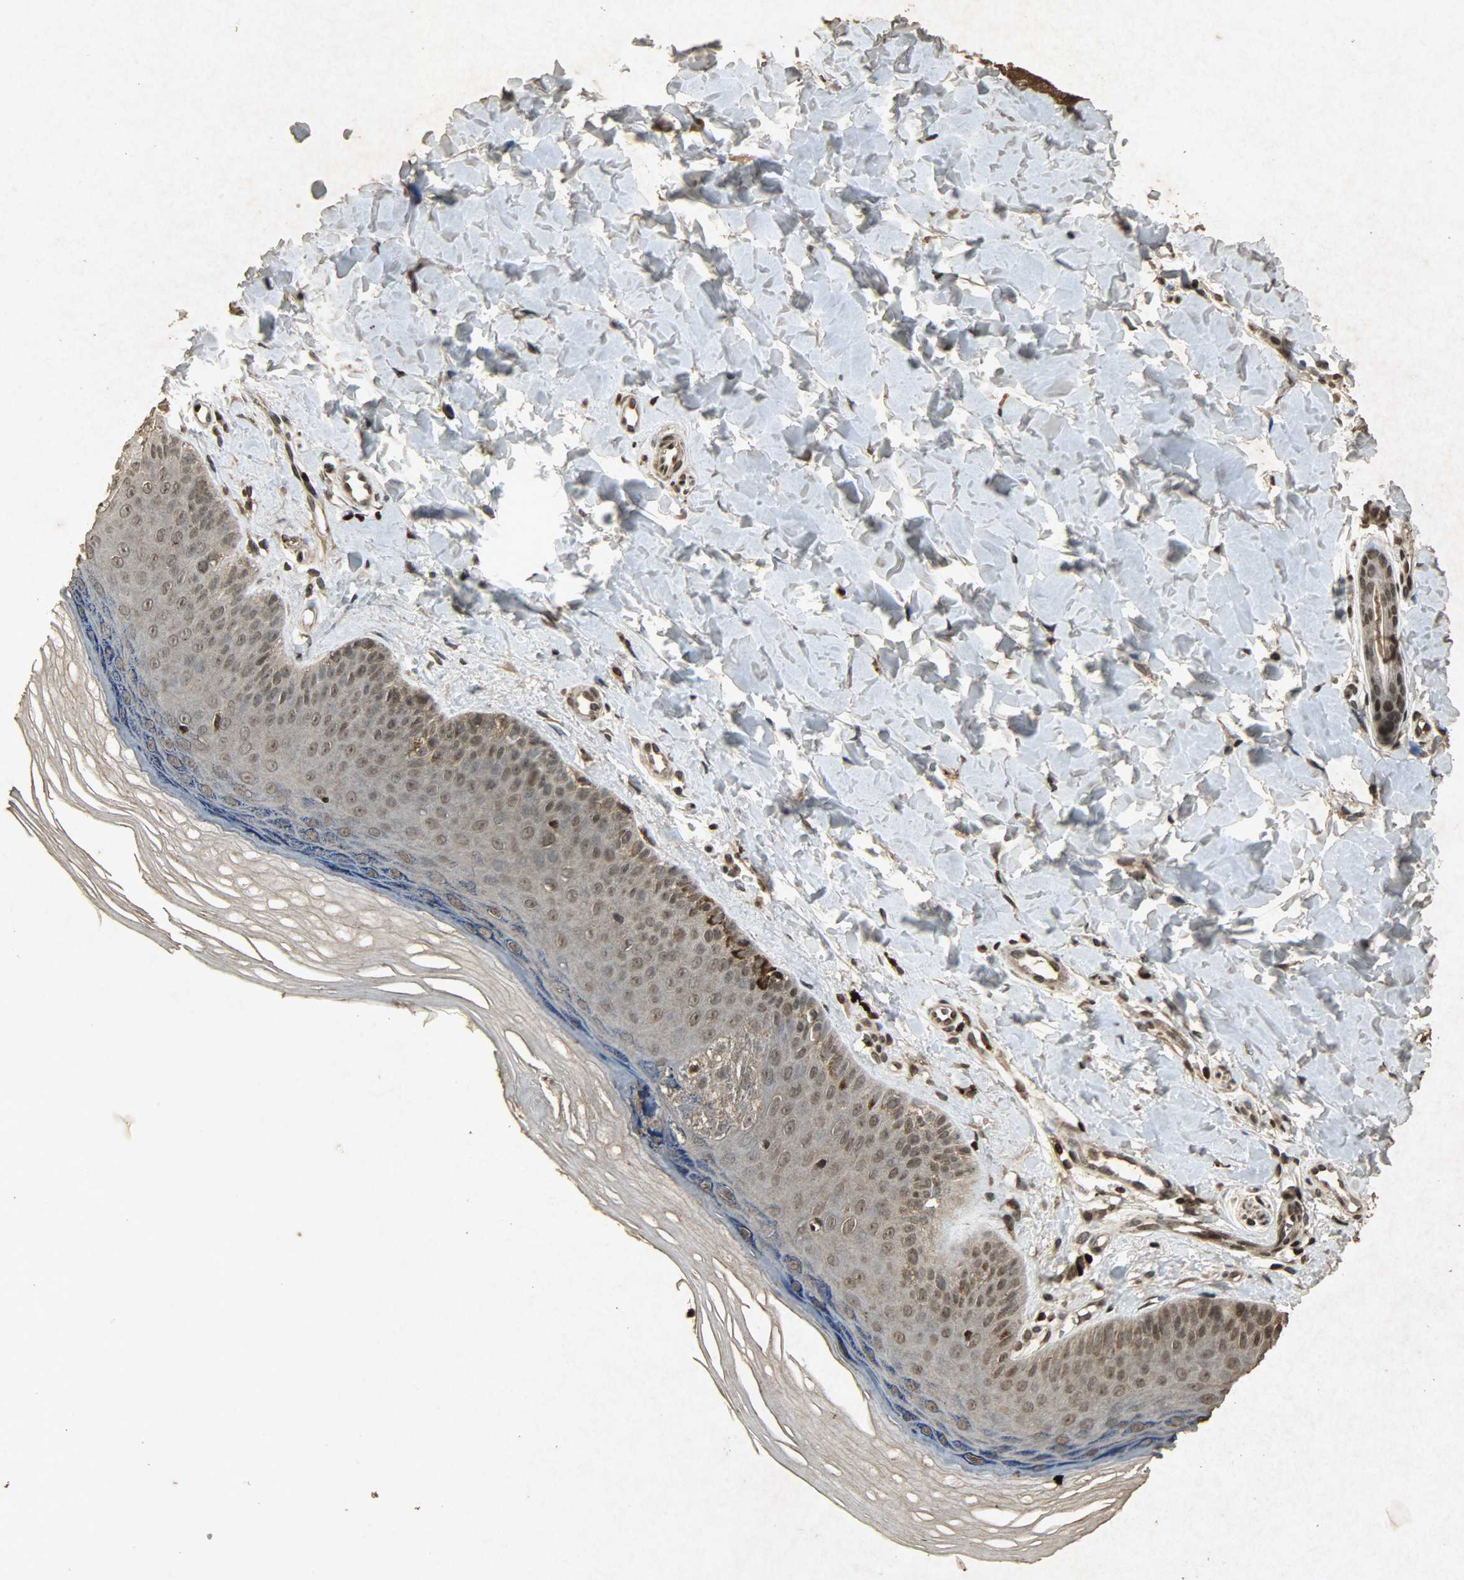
{"staining": {"intensity": "moderate", "quantity": ">75%", "location": "cytoplasmic/membranous,nuclear"}, "tissue": "skin", "cell_type": "Fibroblasts", "image_type": "normal", "snomed": [{"axis": "morphology", "description": "Normal tissue, NOS"}, {"axis": "topography", "description": "Skin"}], "caption": "Skin stained with DAB immunohistochemistry shows medium levels of moderate cytoplasmic/membranous,nuclear positivity in about >75% of fibroblasts. The staining was performed using DAB to visualize the protein expression in brown, while the nuclei were stained in blue with hematoxylin (Magnification: 20x).", "gene": "PPP3R1", "patient": {"sex": "male", "age": 26}}